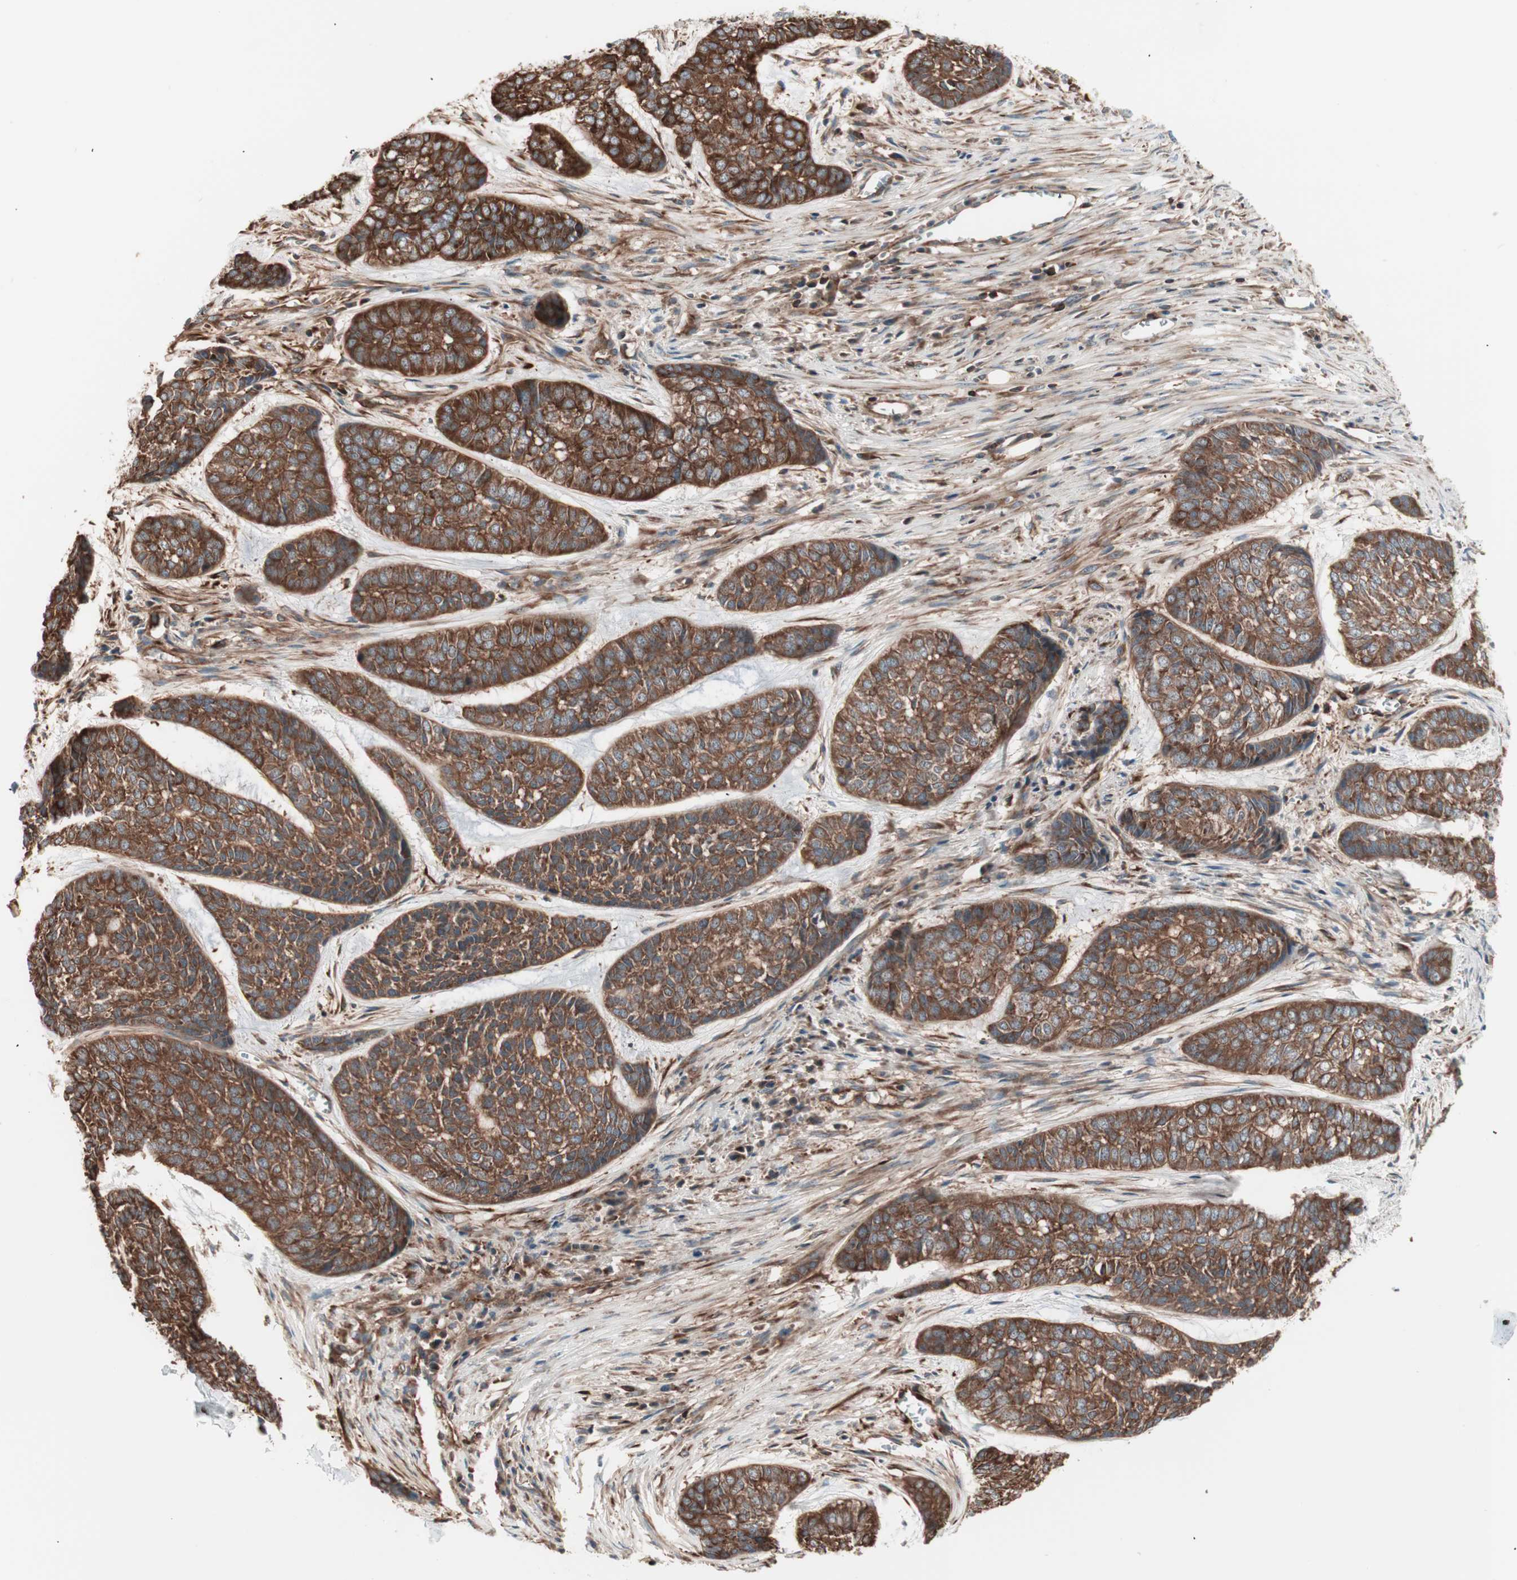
{"staining": {"intensity": "strong", "quantity": ">75%", "location": "cytoplasmic/membranous"}, "tissue": "skin cancer", "cell_type": "Tumor cells", "image_type": "cancer", "snomed": [{"axis": "morphology", "description": "Basal cell carcinoma"}, {"axis": "topography", "description": "Skin"}], "caption": "IHC (DAB) staining of human skin basal cell carcinoma demonstrates strong cytoplasmic/membranous protein positivity in approximately >75% of tumor cells. (DAB = brown stain, brightfield microscopy at high magnification).", "gene": "TCP11L1", "patient": {"sex": "female", "age": 64}}